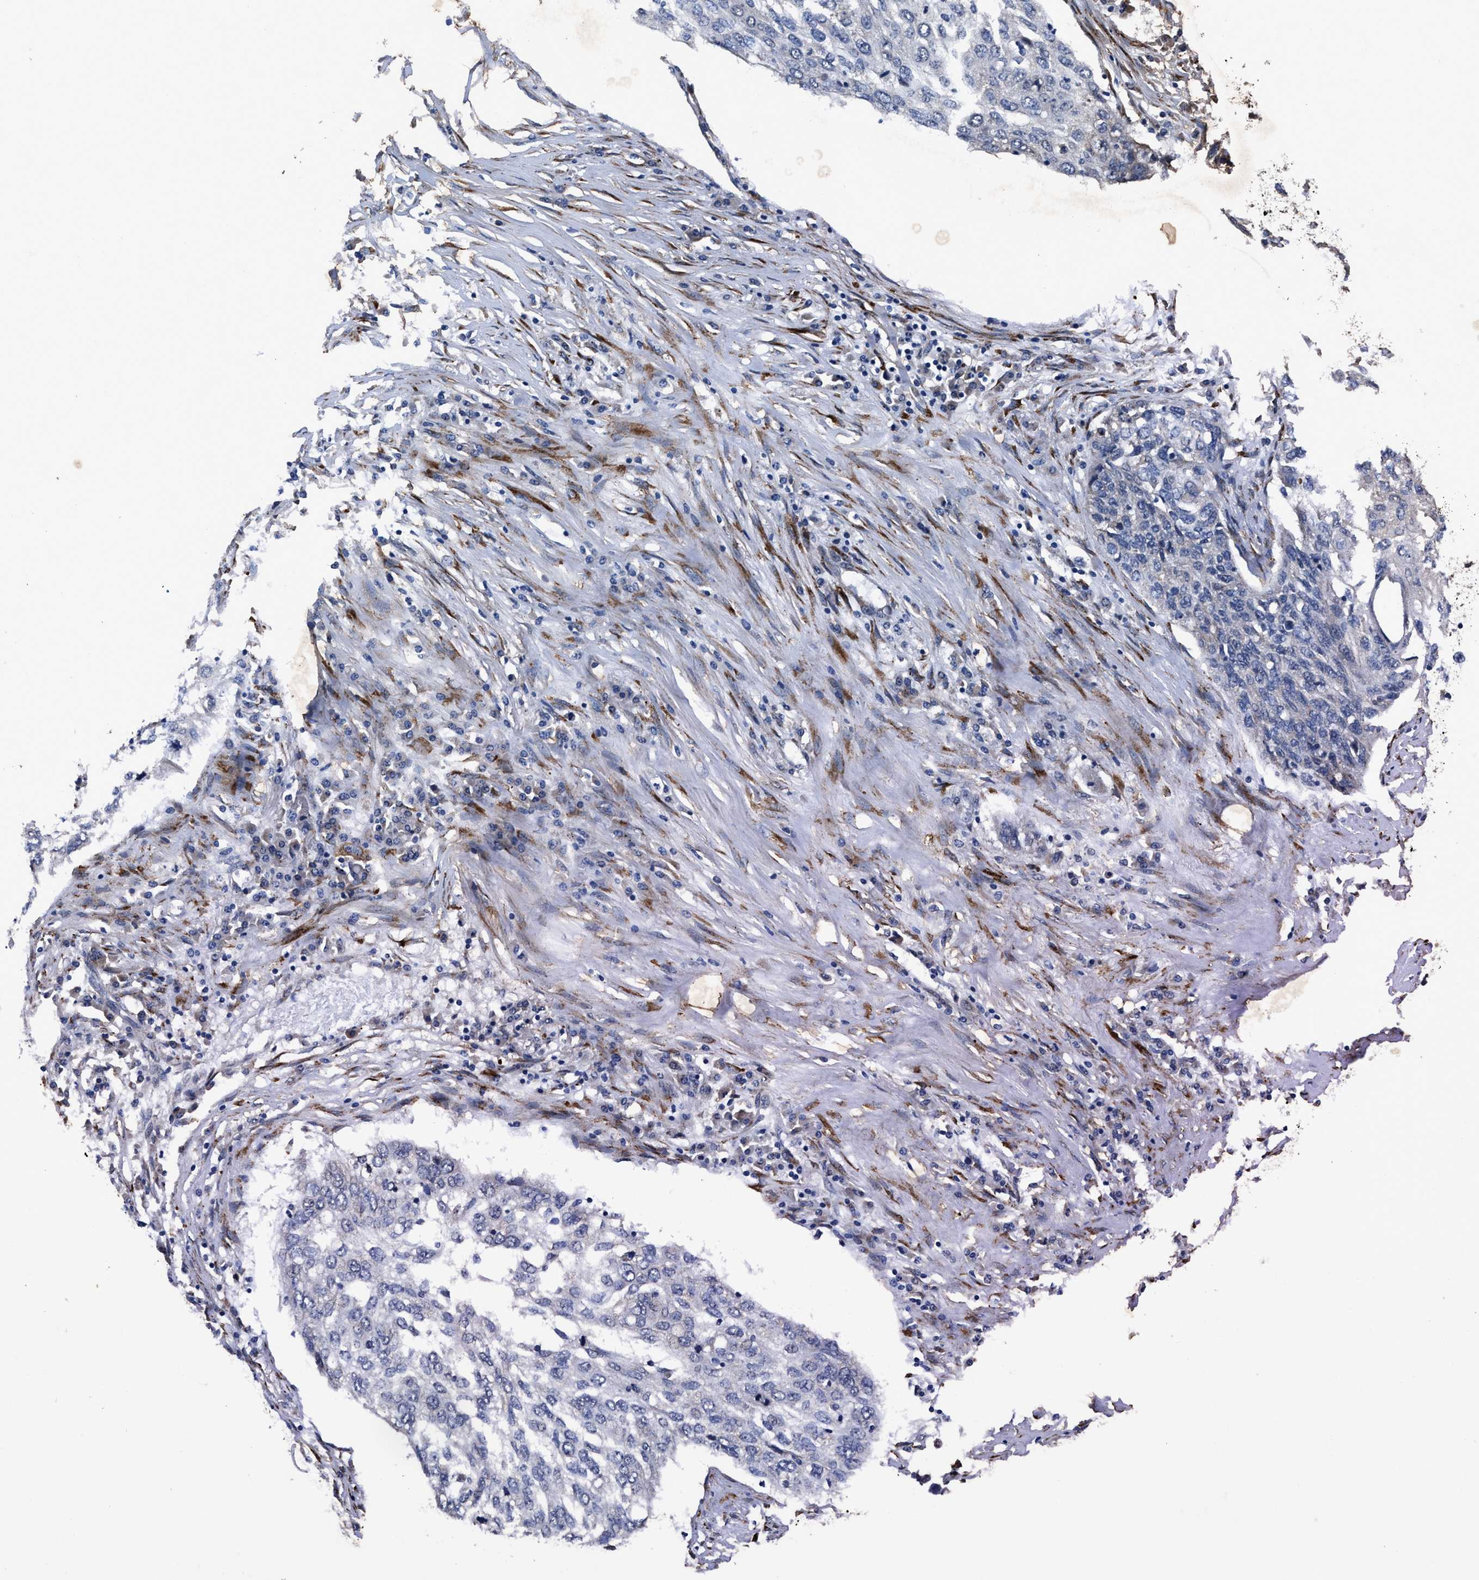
{"staining": {"intensity": "negative", "quantity": "none", "location": "none"}, "tissue": "lung cancer", "cell_type": "Tumor cells", "image_type": "cancer", "snomed": [{"axis": "morphology", "description": "Squamous cell carcinoma, NOS"}, {"axis": "topography", "description": "Lung"}], "caption": "Protein analysis of lung cancer exhibits no significant expression in tumor cells.", "gene": "IDNK", "patient": {"sex": "female", "age": 63}}